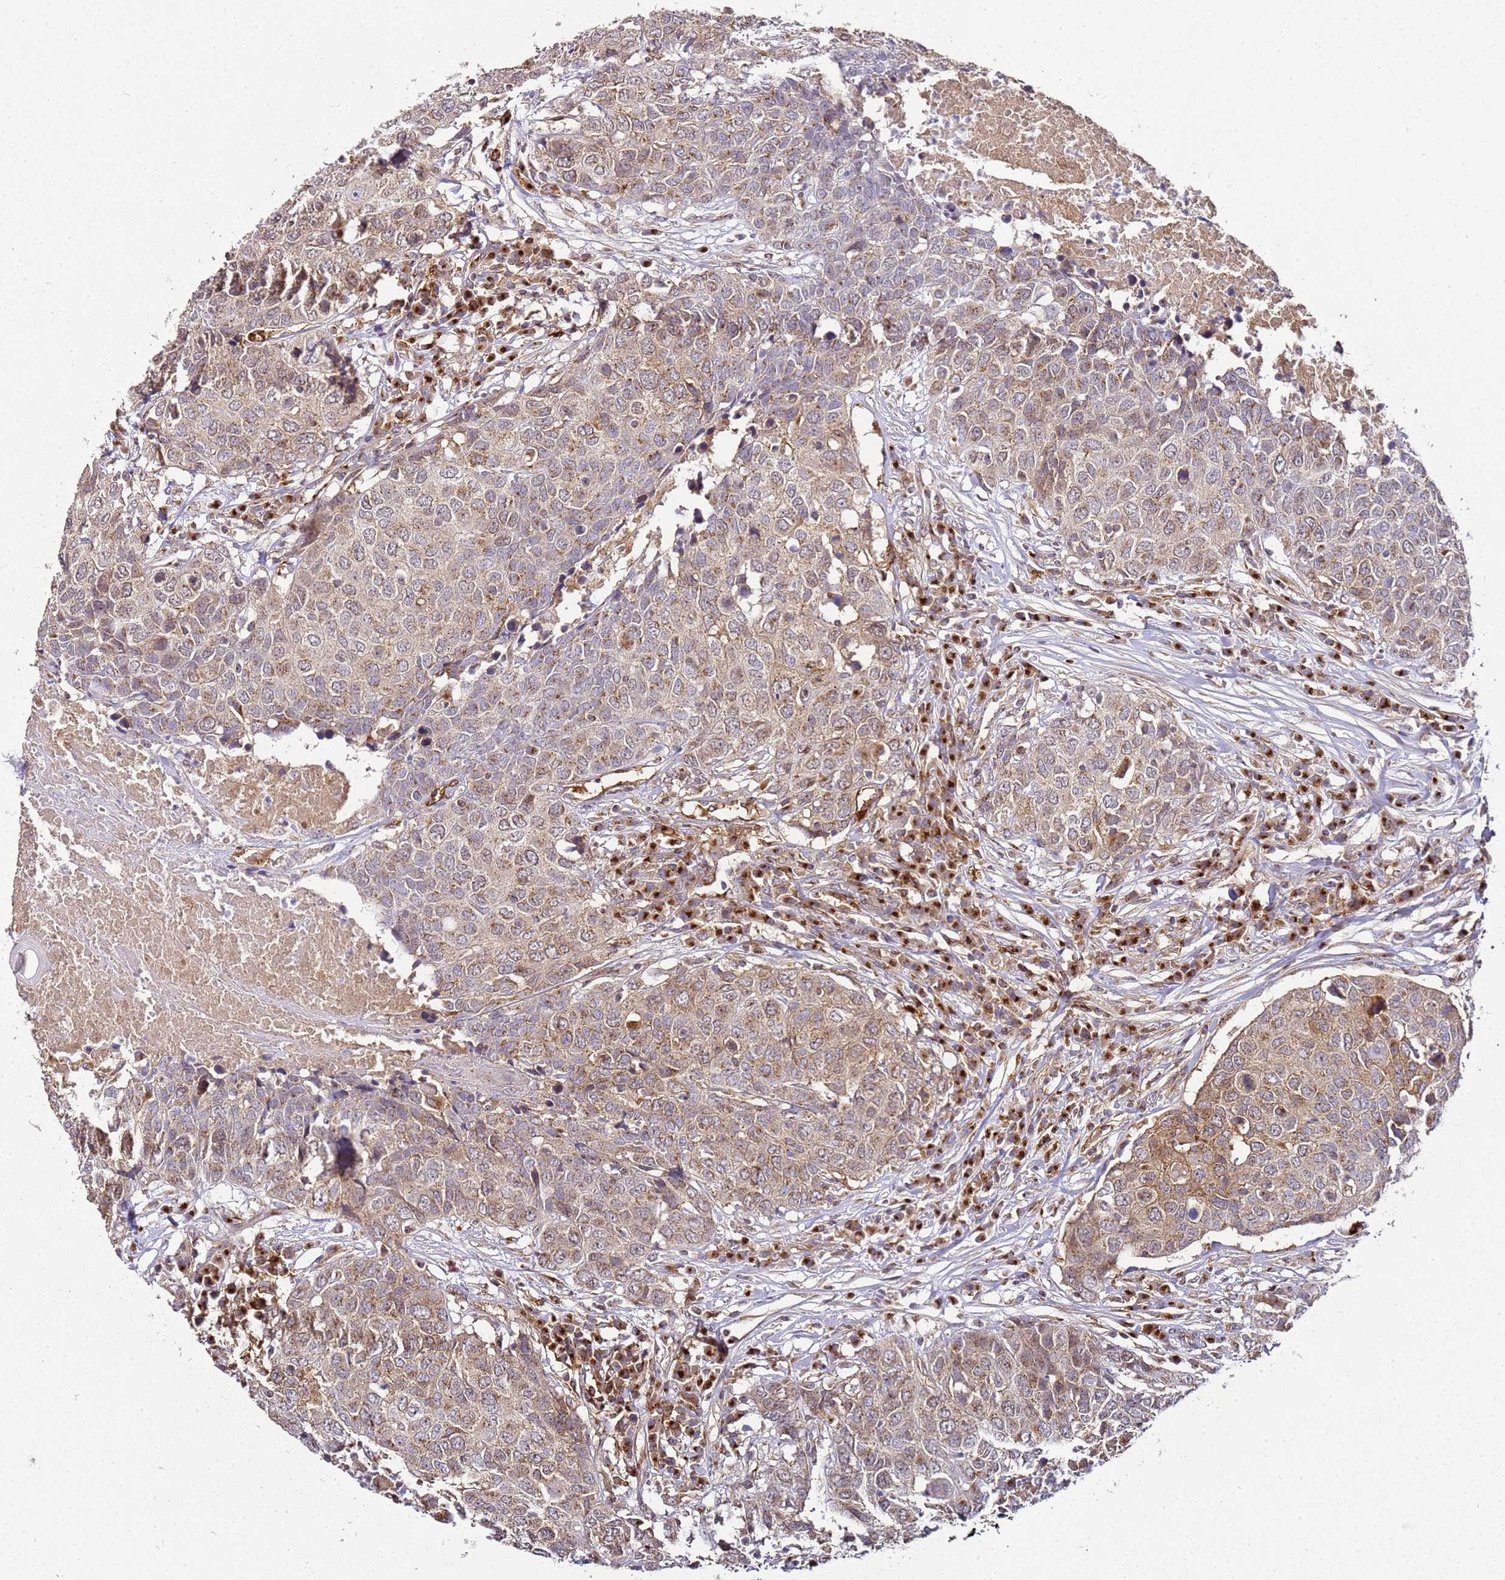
{"staining": {"intensity": "moderate", "quantity": "25%-75%", "location": "cytoplasmic/membranous"}, "tissue": "head and neck cancer", "cell_type": "Tumor cells", "image_type": "cancer", "snomed": [{"axis": "morphology", "description": "Squamous cell carcinoma, NOS"}, {"axis": "topography", "description": "Head-Neck"}], "caption": "Brown immunohistochemical staining in human squamous cell carcinoma (head and neck) shows moderate cytoplasmic/membranous expression in about 25%-75% of tumor cells.", "gene": "MRPL49", "patient": {"sex": "male", "age": 66}}